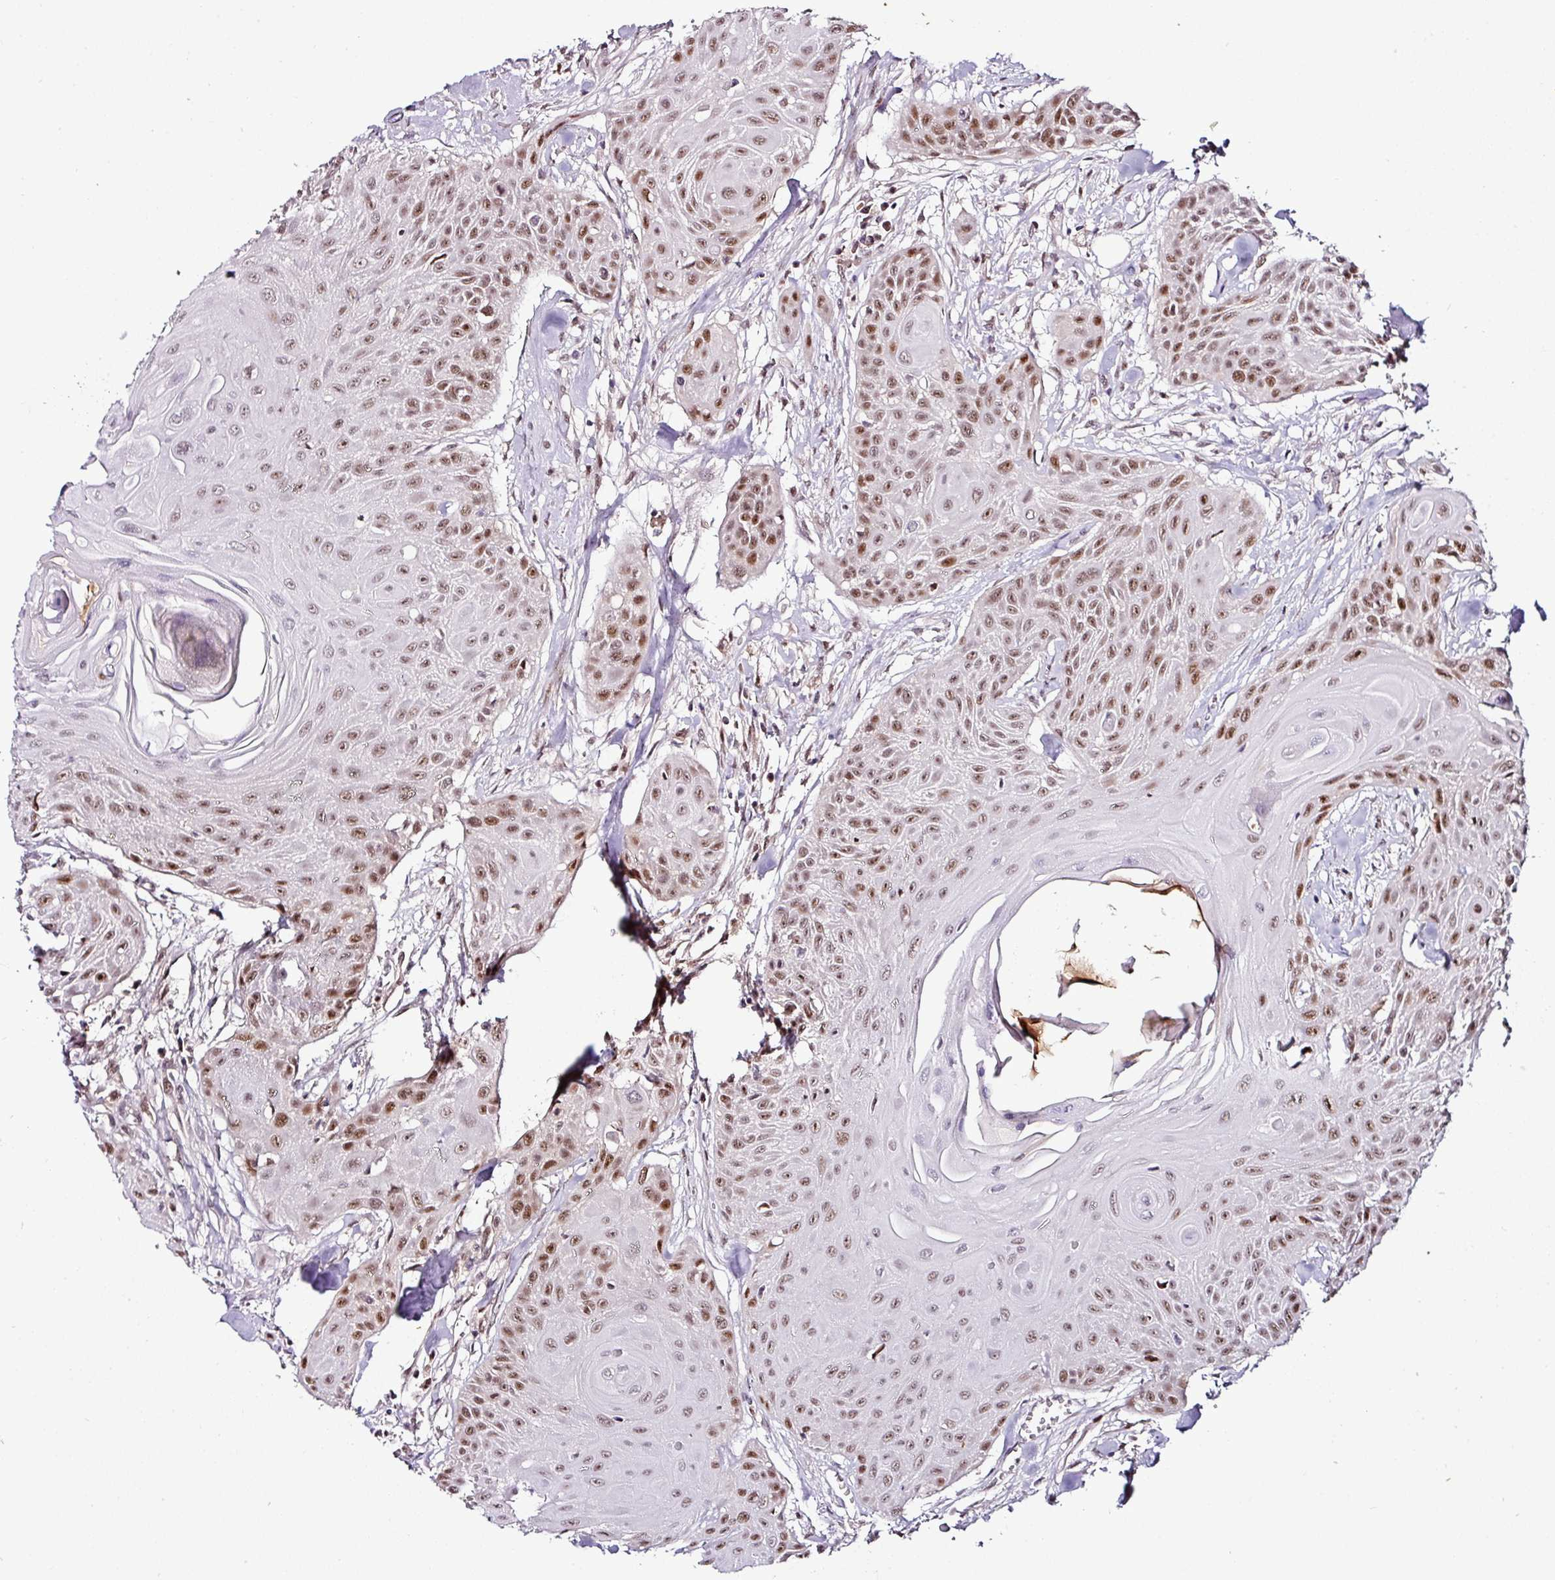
{"staining": {"intensity": "moderate", "quantity": ">75%", "location": "nuclear"}, "tissue": "head and neck cancer", "cell_type": "Tumor cells", "image_type": "cancer", "snomed": [{"axis": "morphology", "description": "Squamous cell carcinoma, NOS"}, {"axis": "topography", "description": "Lymph node"}, {"axis": "topography", "description": "Salivary gland"}, {"axis": "topography", "description": "Head-Neck"}], "caption": "Head and neck cancer (squamous cell carcinoma) stained with a brown dye exhibits moderate nuclear positive staining in approximately >75% of tumor cells.", "gene": "KLF16", "patient": {"sex": "female", "age": 74}}